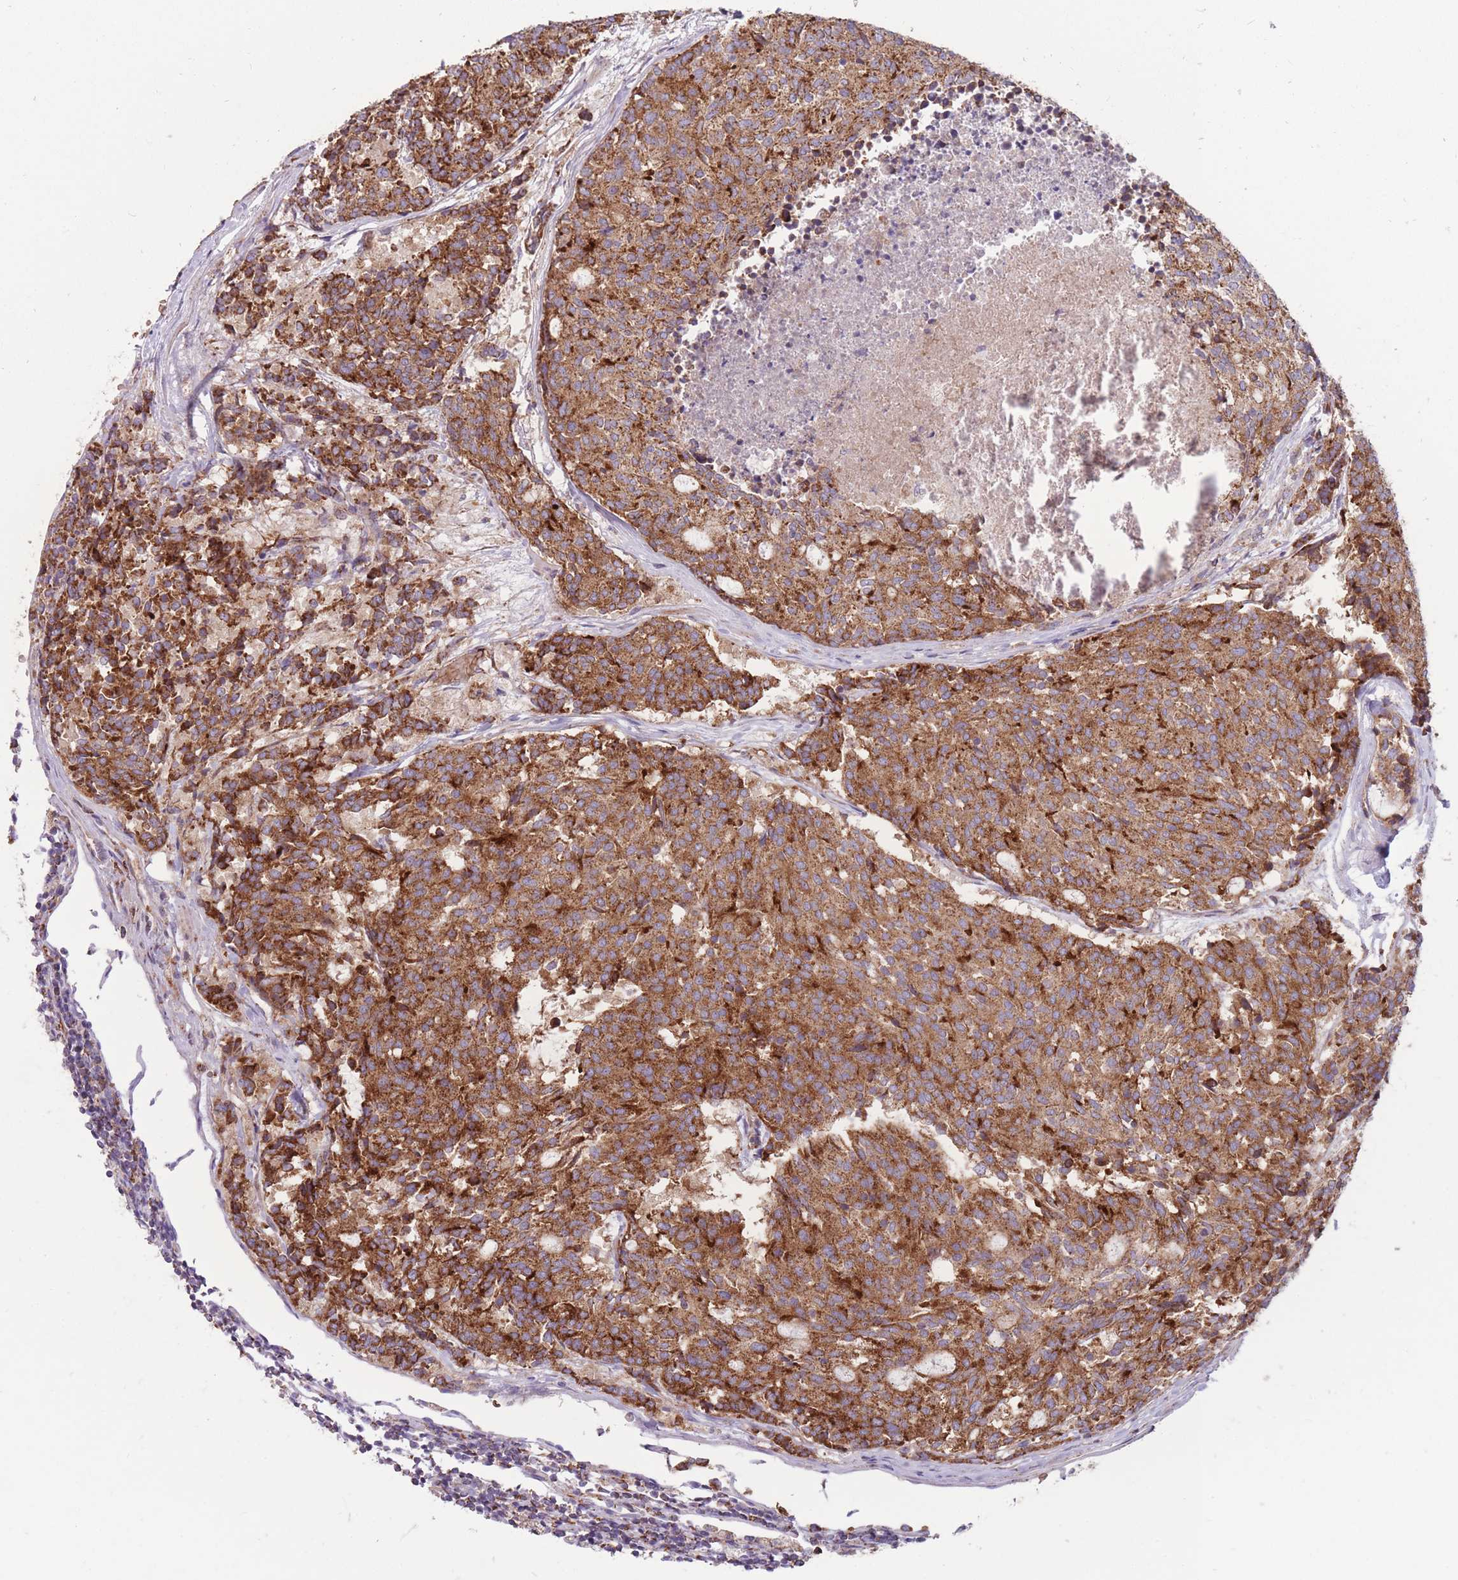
{"staining": {"intensity": "moderate", "quantity": ">75%", "location": "cytoplasmic/membranous"}, "tissue": "carcinoid", "cell_type": "Tumor cells", "image_type": "cancer", "snomed": [{"axis": "morphology", "description": "Carcinoid, malignant, NOS"}, {"axis": "topography", "description": "Pancreas"}], "caption": "Approximately >75% of tumor cells in carcinoid (malignant) demonstrate moderate cytoplasmic/membranous protein positivity as visualized by brown immunohistochemical staining.", "gene": "ANKRD10", "patient": {"sex": "female", "age": 54}}